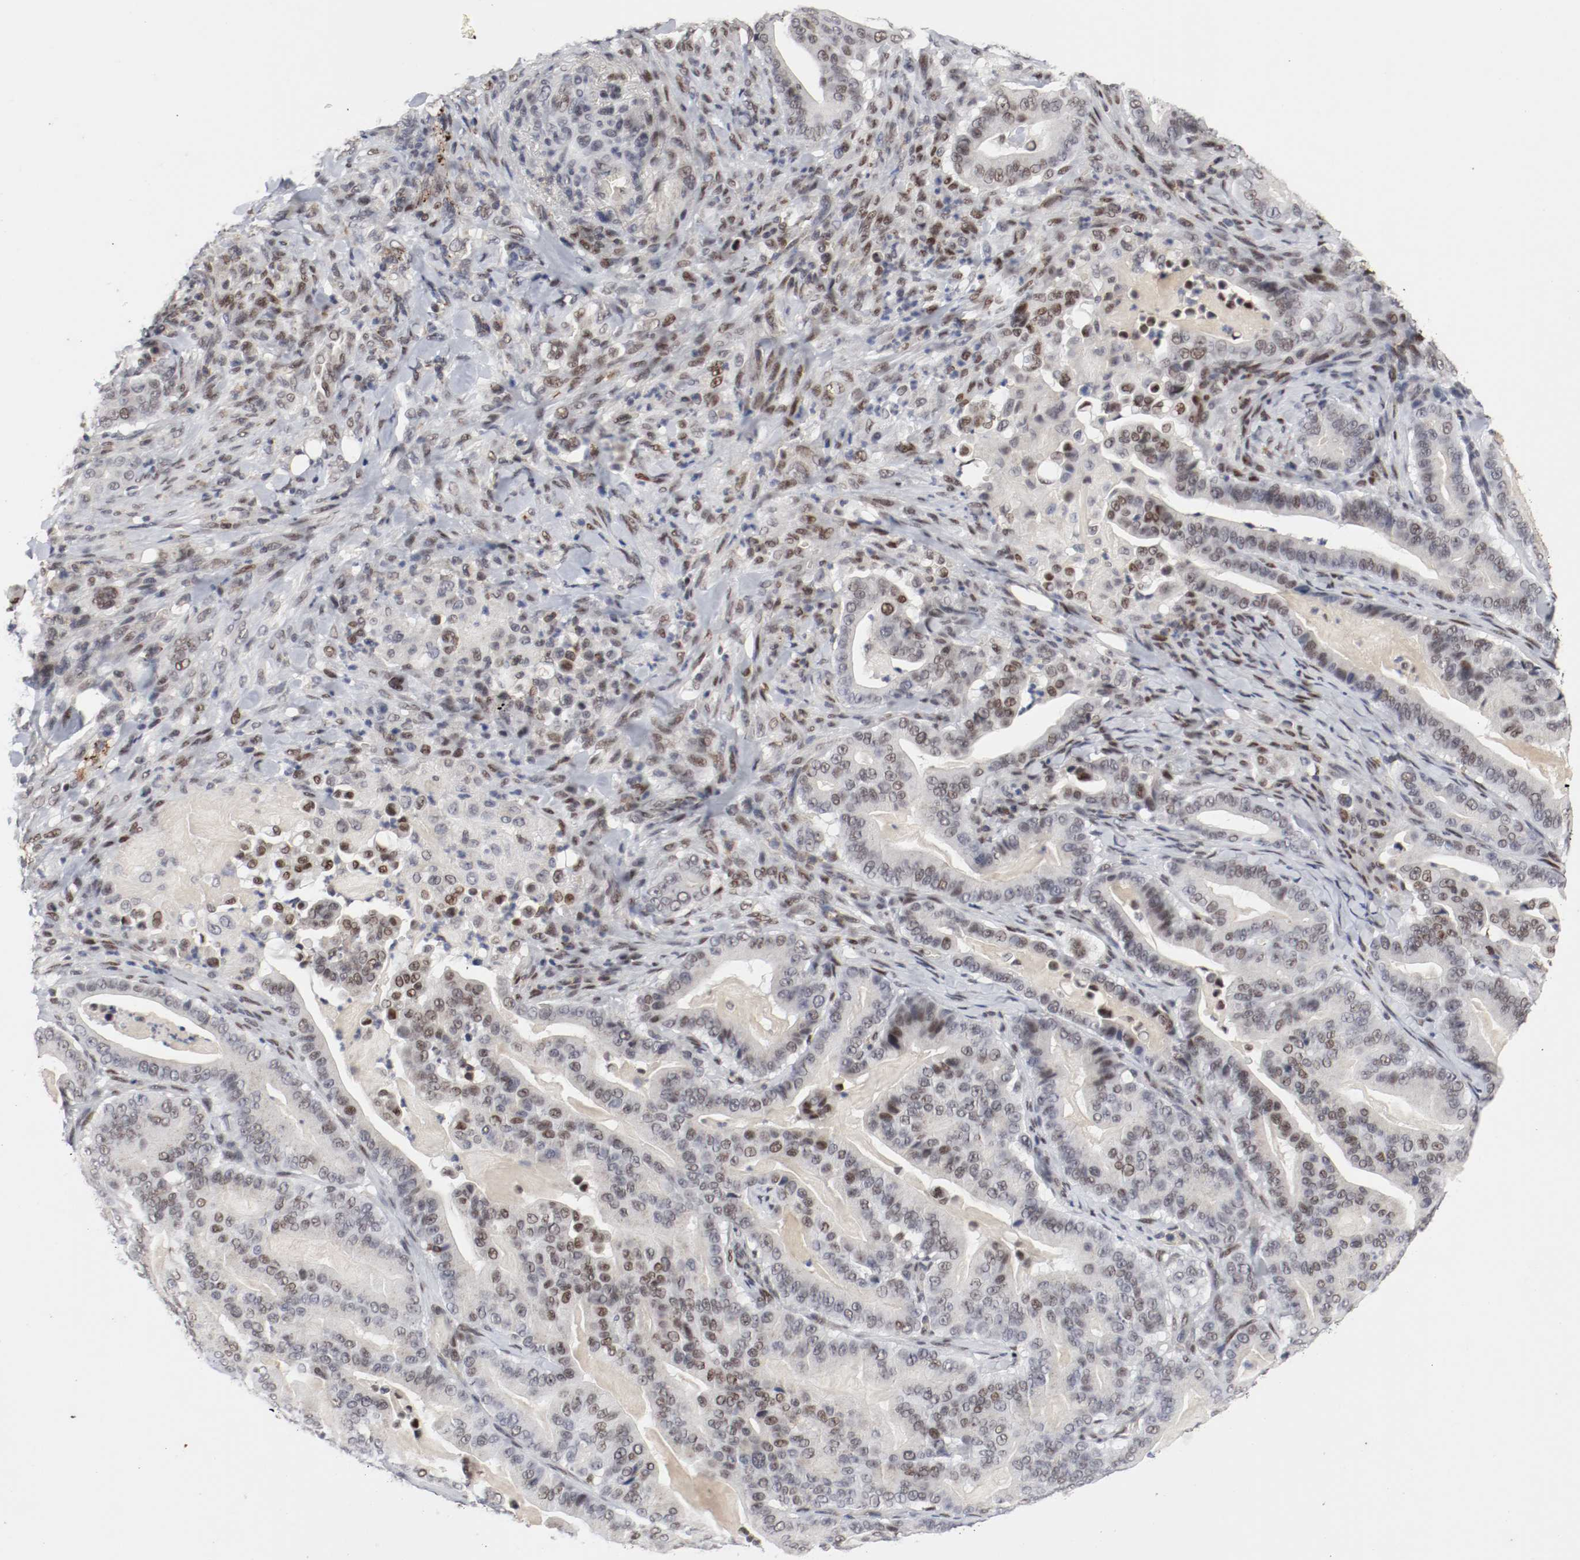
{"staining": {"intensity": "moderate", "quantity": "25%-75%", "location": "nuclear"}, "tissue": "pancreatic cancer", "cell_type": "Tumor cells", "image_type": "cancer", "snomed": [{"axis": "morphology", "description": "Adenocarcinoma, NOS"}, {"axis": "topography", "description": "Pancreas"}], "caption": "Pancreatic cancer tissue demonstrates moderate nuclear staining in approximately 25%-75% of tumor cells The protein of interest is stained brown, and the nuclei are stained in blue (DAB (3,3'-diaminobenzidine) IHC with brightfield microscopy, high magnification).", "gene": "JUND", "patient": {"sex": "male", "age": 63}}